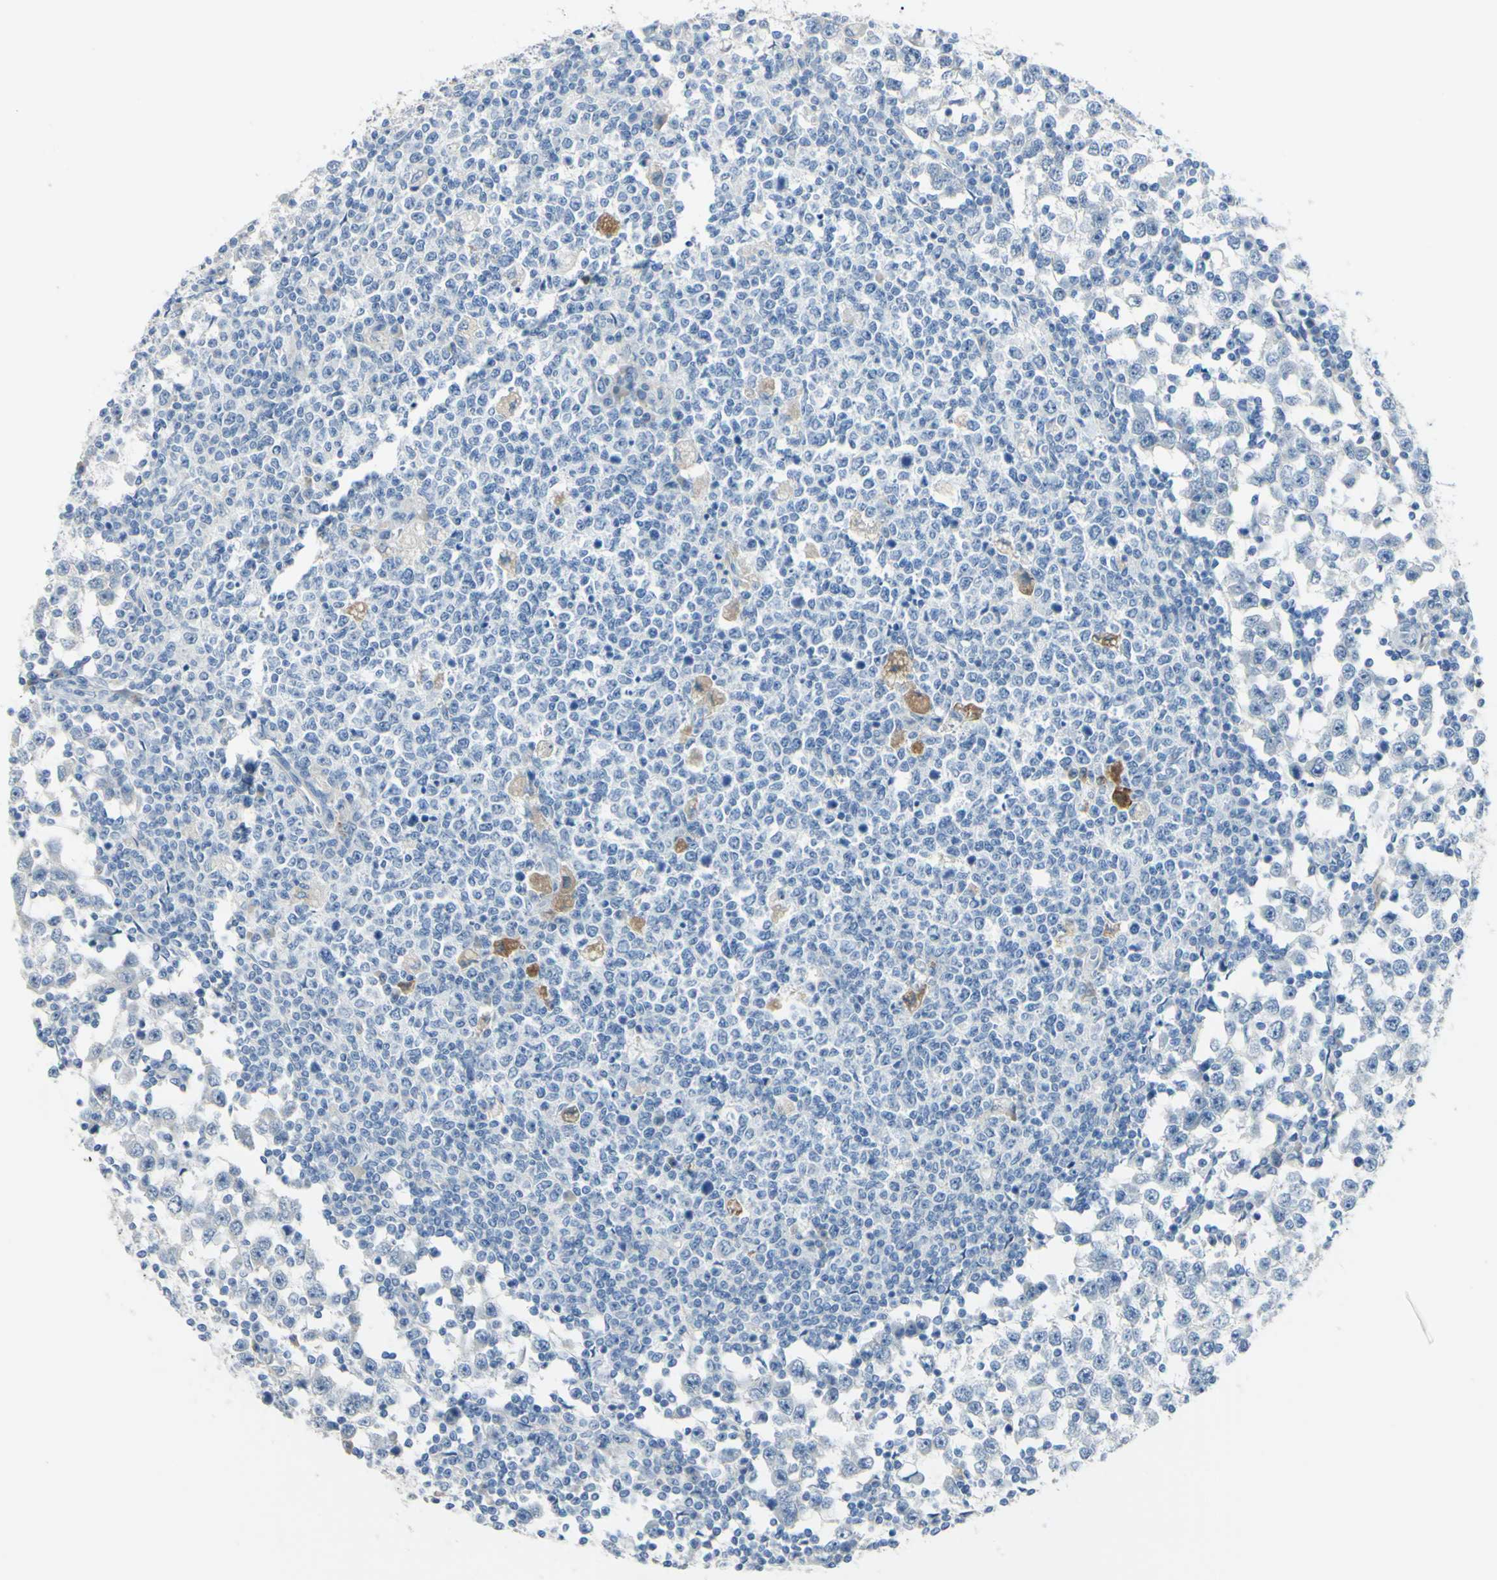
{"staining": {"intensity": "negative", "quantity": "none", "location": "none"}, "tissue": "testis cancer", "cell_type": "Tumor cells", "image_type": "cancer", "snomed": [{"axis": "morphology", "description": "Seminoma, NOS"}, {"axis": "topography", "description": "Testis"}], "caption": "Immunohistochemical staining of testis seminoma reveals no significant expression in tumor cells.", "gene": "ZNF557", "patient": {"sex": "male", "age": 65}}